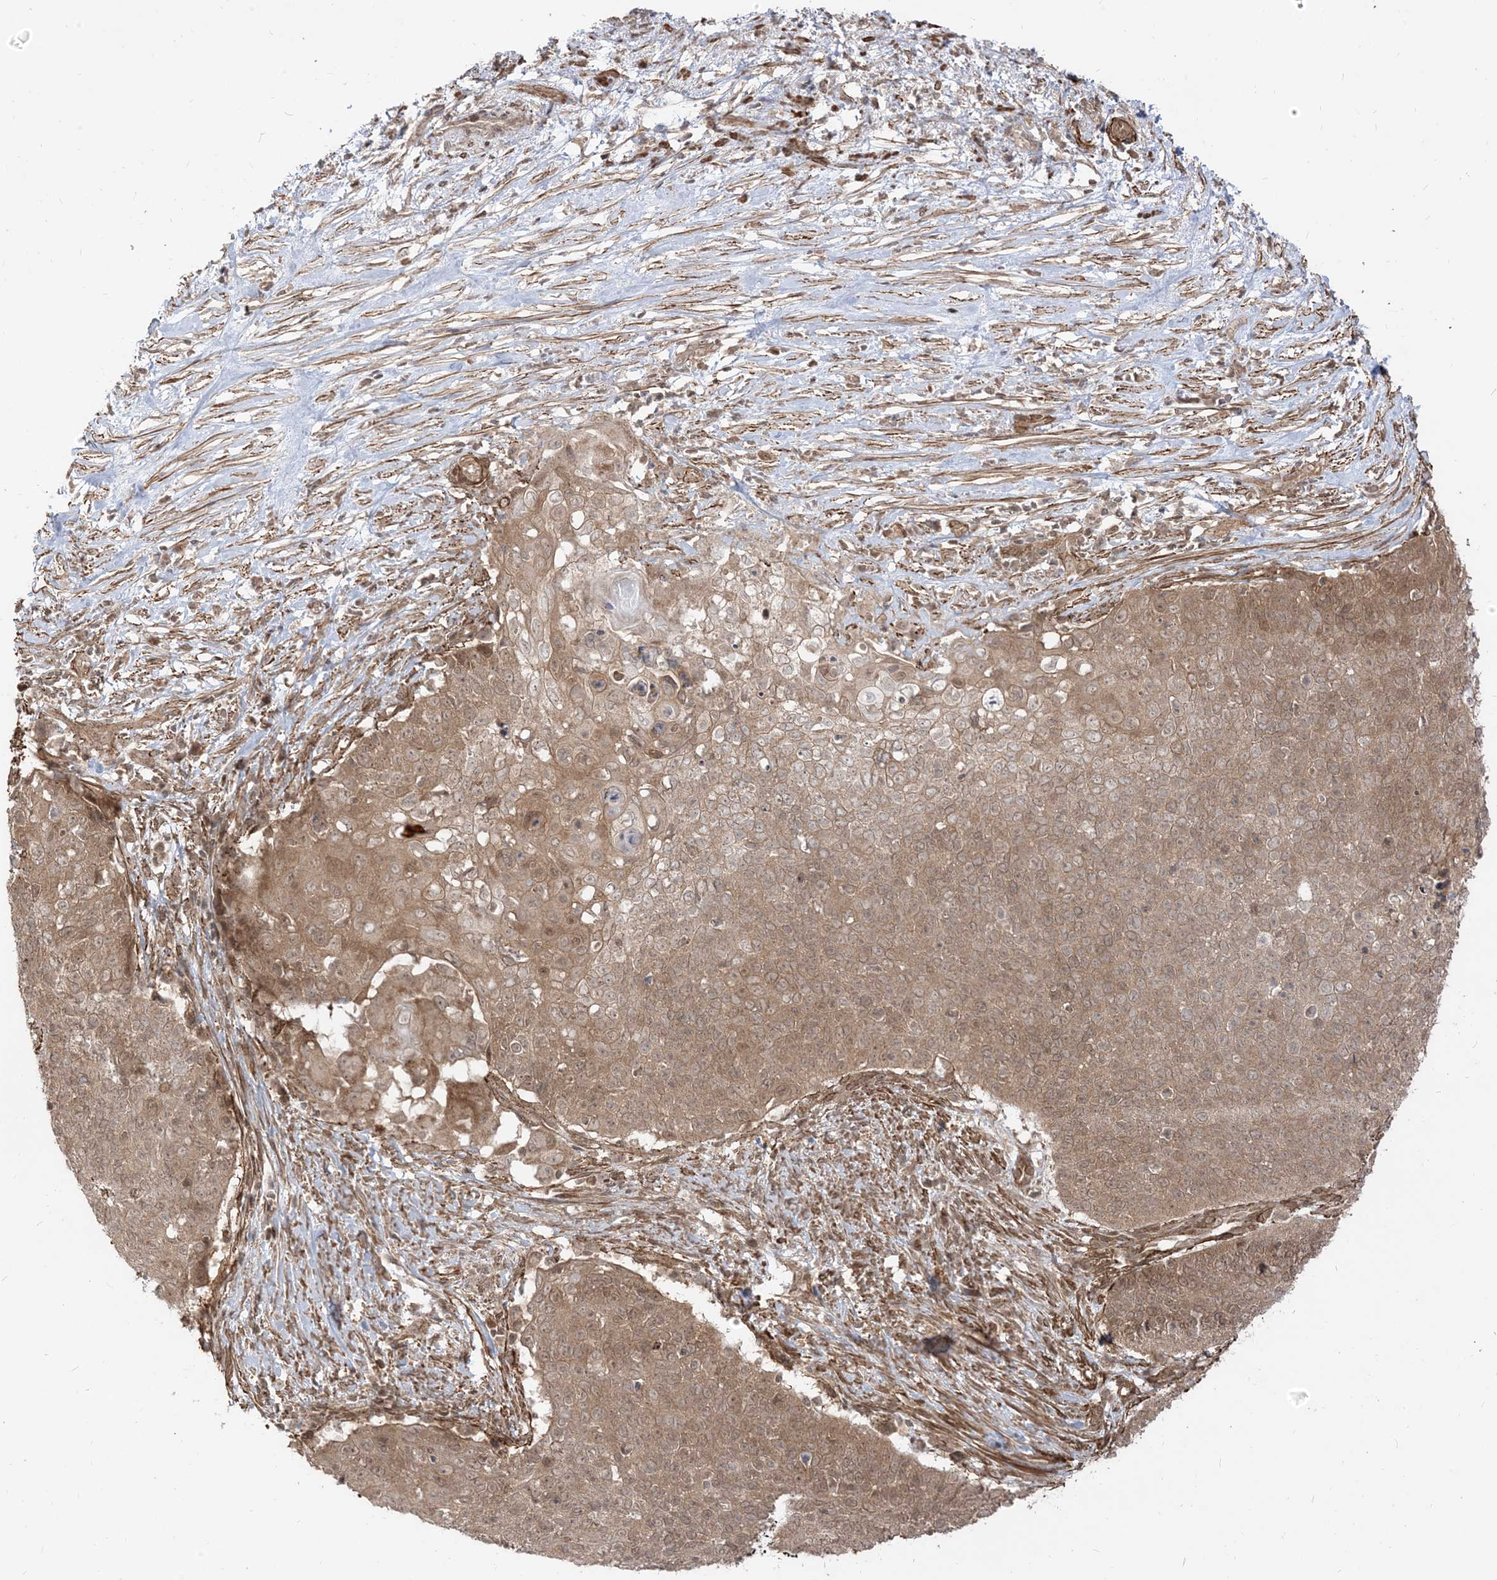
{"staining": {"intensity": "moderate", "quantity": ">75%", "location": "cytoplasmic/membranous,nuclear"}, "tissue": "cervical cancer", "cell_type": "Tumor cells", "image_type": "cancer", "snomed": [{"axis": "morphology", "description": "Squamous cell carcinoma, NOS"}, {"axis": "topography", "description": "Cervix"}], "caption": "DAB immunohistochemical staining of human cervical cancer exhibits moderate cytoplasmic/membranous and nuclear protein expression in about >75% of tumor cells.", "gene": "TBCC", "patient": {"sex": "female", "age": 39}}